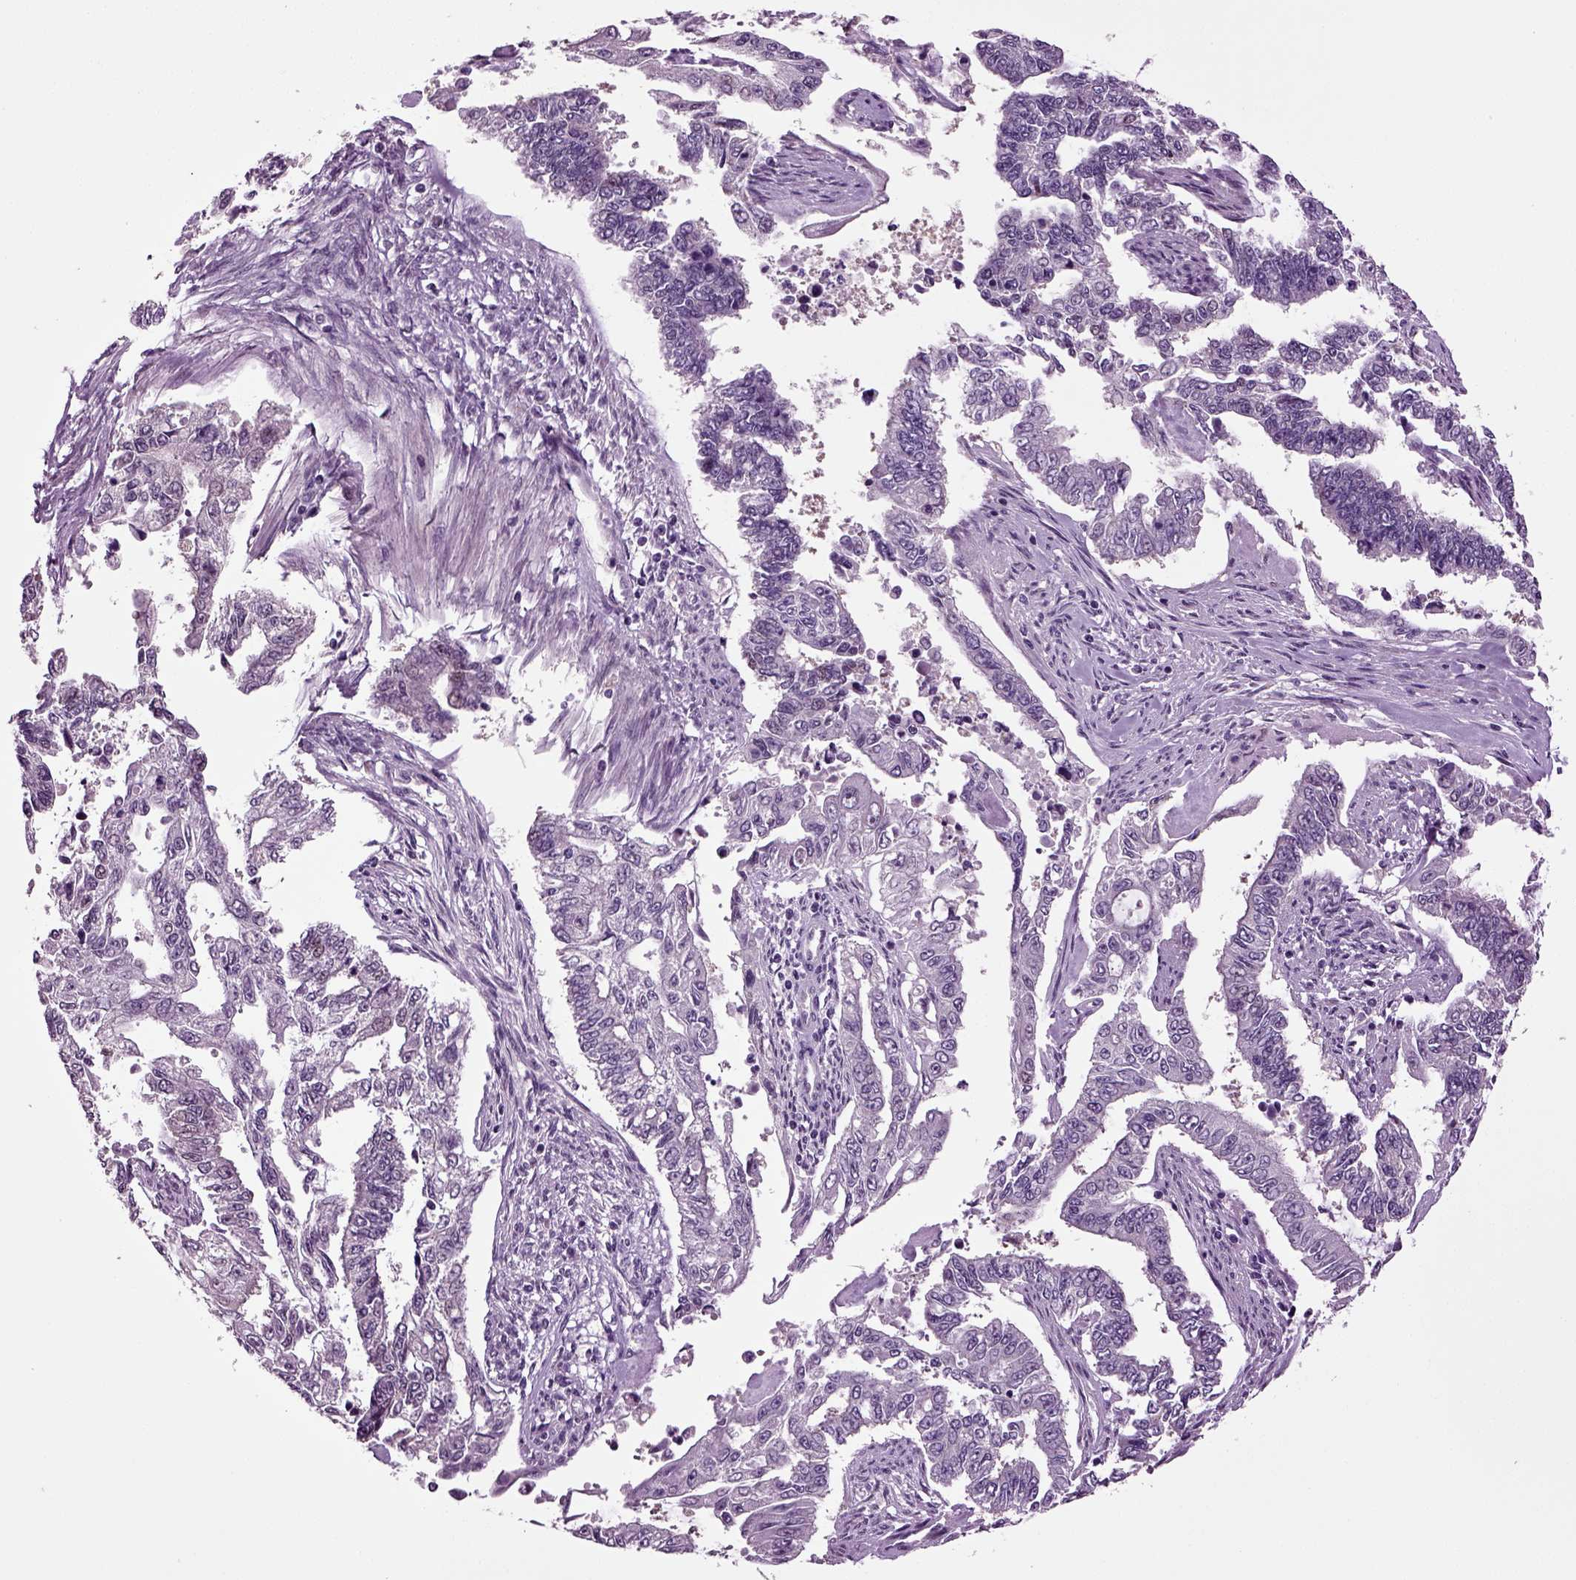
{"staining": {"intensity": "negative", "quantity": "none", "location": "none"}, "tissue": "endometrial cancer", "cell_type": "Tumor cells", "image_type": "cancer", "snomed": [{"axis": "morphology", "description": "Adenocarcinoma, NOS"}, {"axis": "topography", "description": "Uterus"}], "caption": "A micrograph of endometrial cancer stained for a protein demonstrates no brown staining in tumor cells.", "gene": "PLCH2", "patient": {"sex": "female", "age": 59}}